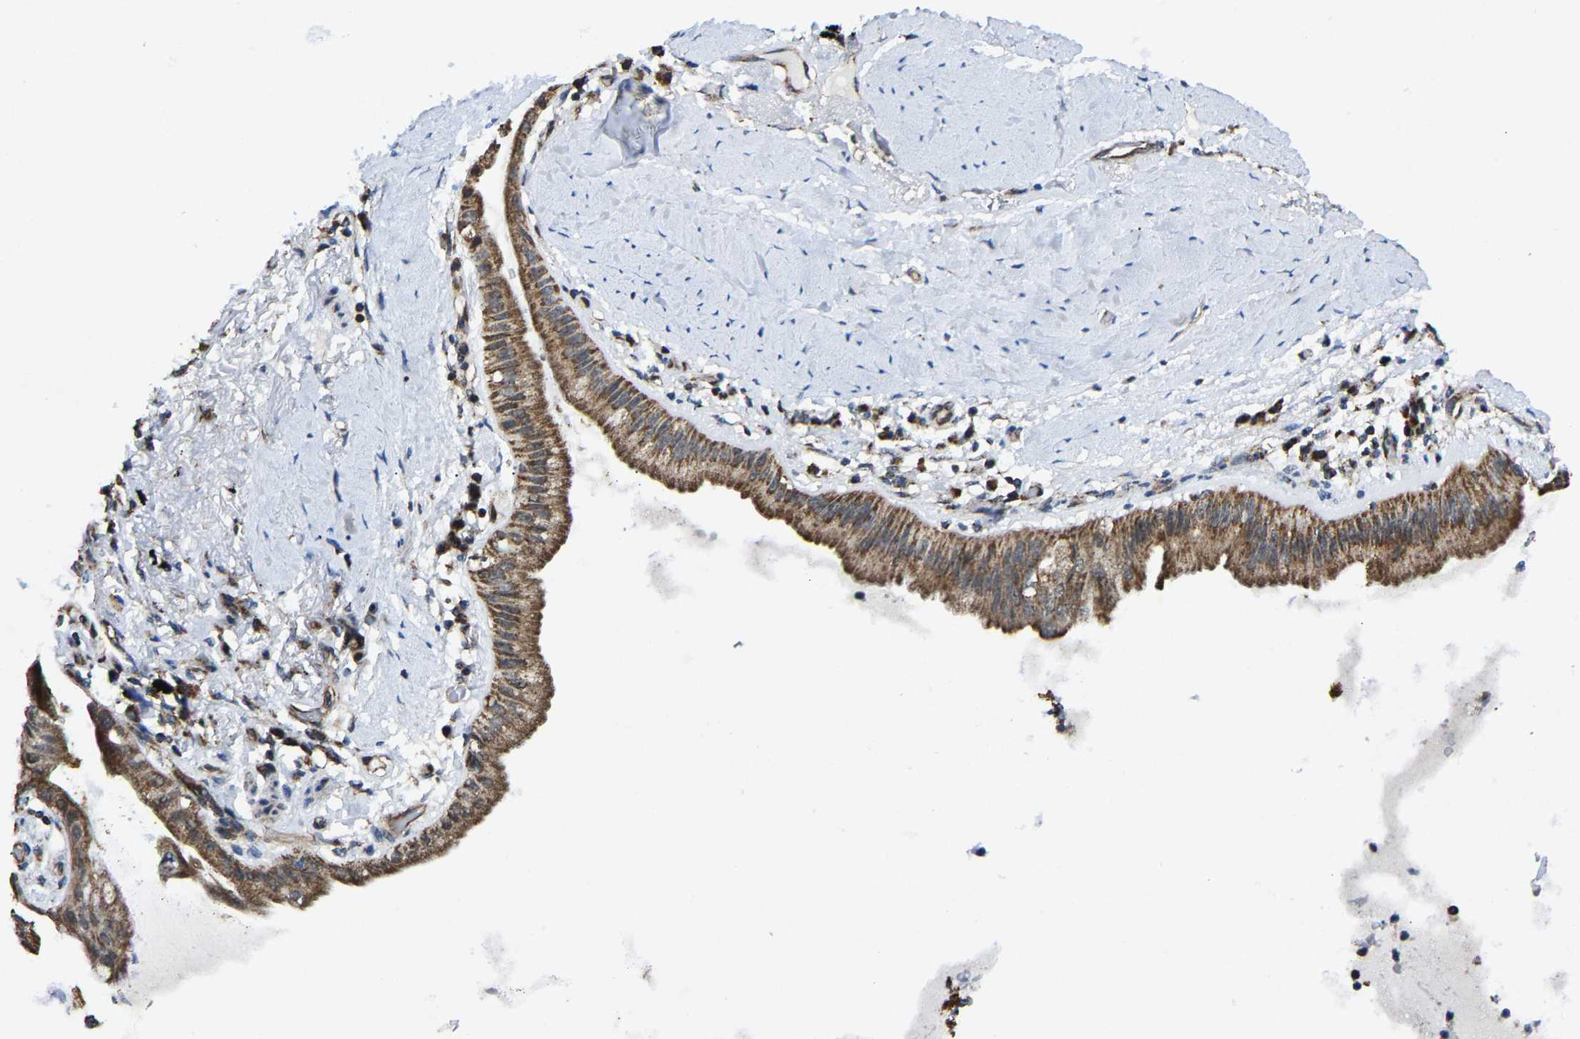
{"staining": {"intensity": "moderate", "quantity": ">75%", "location": "cytoplasmic/membranous"}, "tissue": "lung cancer", "cell_type": "Tumor cells", "image_type": "cancer", "snomed": [{"axis": "morphology", "description": "Normal tissue, NOS"}, {"axis": "morphology", "description": "Adenocarcinoma, NOS"}, {"axis": "topography", "description": "Bronchus"}, {"axis": "topography", "description": "Lung"}], "caption": "A histopathology image of lung adenocarcinoma stained for a protein reveals moderate cytoplasmic/membranous brown staining in tumor cells.", "gene": "GIMAP7", "patient": {"sex": "female", "age": 70}}